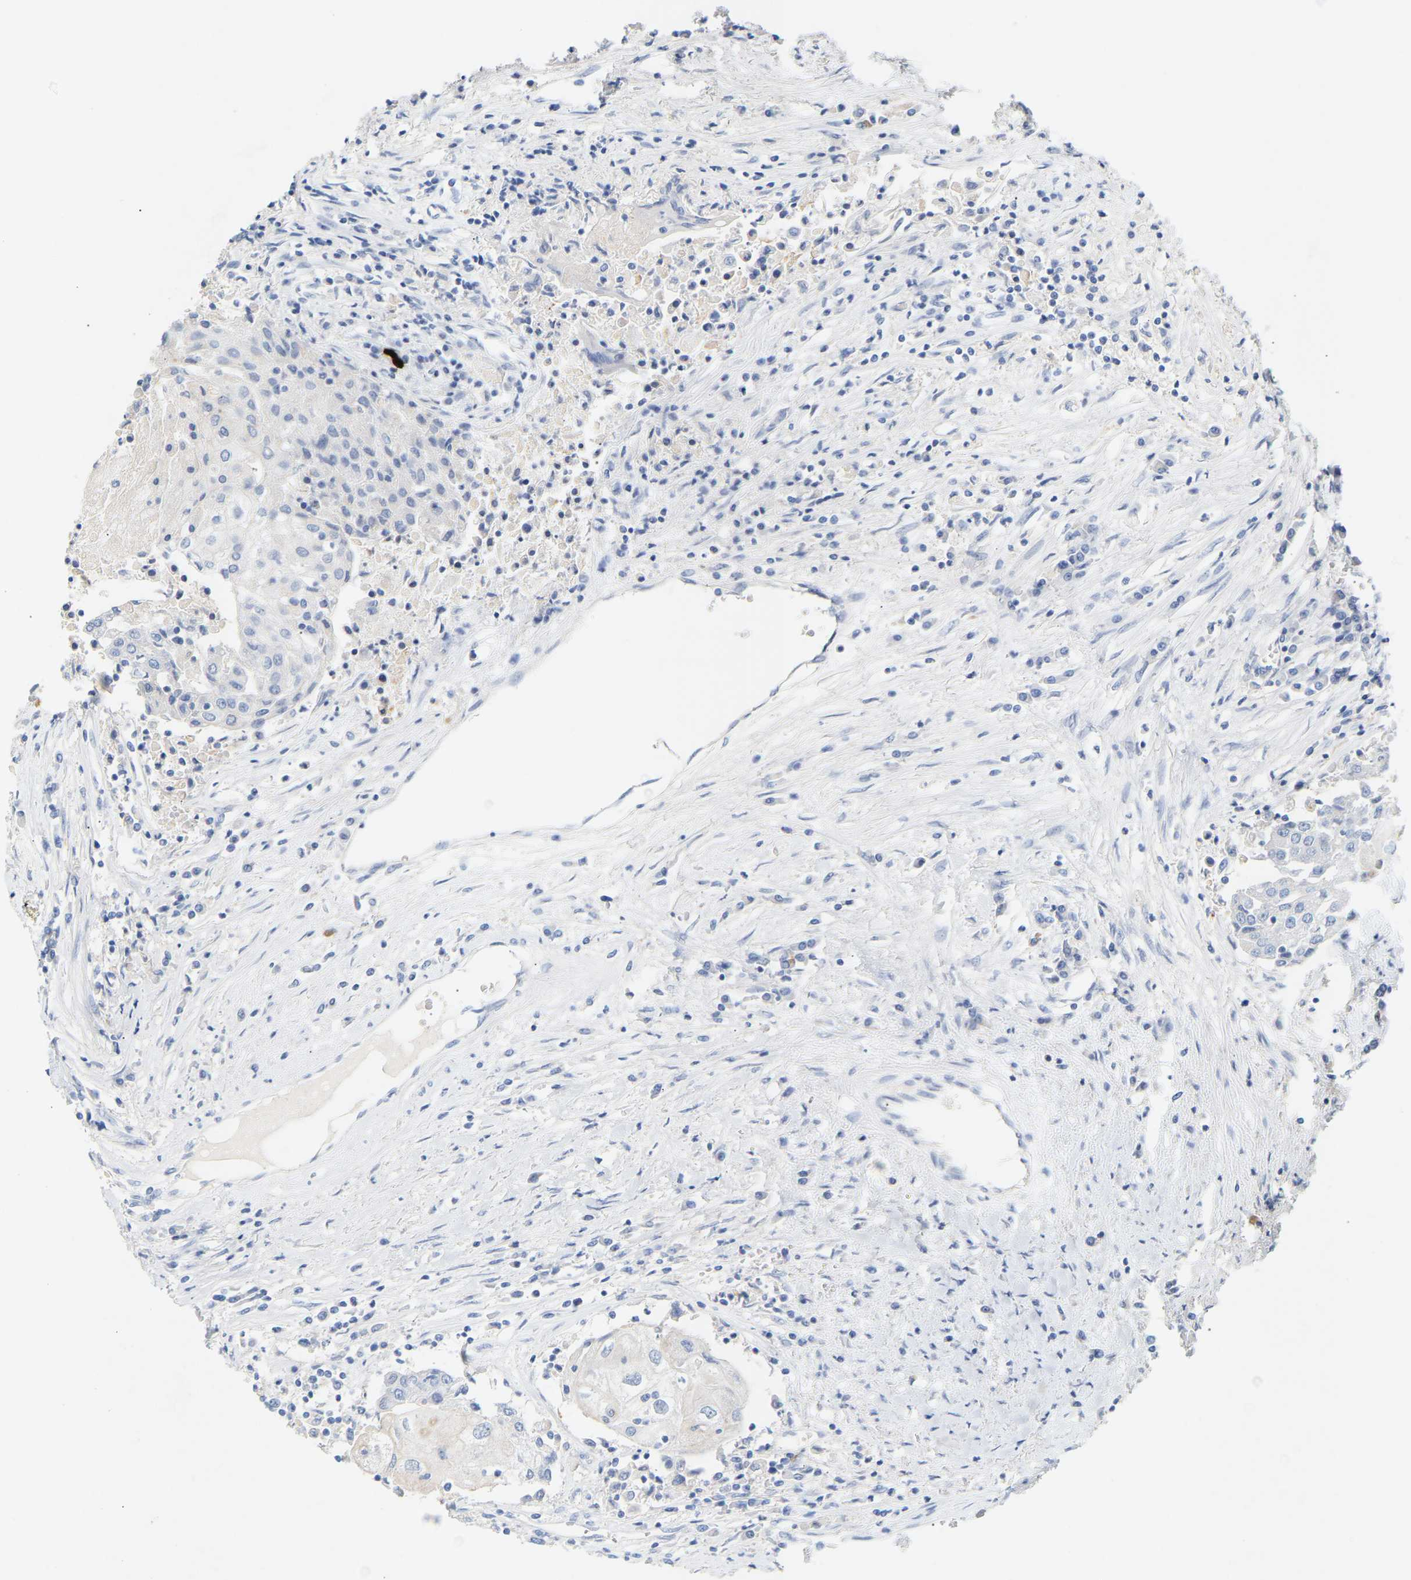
{"staining": {"intensity": "negative", "quantity": "none", "location": "none"}, "tissue": "urothelial cancer", "cell_type": "Tumor cells", "image_type": "cancer", "snomed": [{"axis": "morphology", "description": "Urothelial carcinoma, High grade"}, {"axis": "topography", "description": "Urinary bladder"}], "caption": "High-grade urothelial carcinoma was stained to show a protein in brown. There is no significant positivity in tumor cells. (DAB immunohistochemistry (IHC) visualized using brightfield microscopy, high magnification).", "gene": "PEX1", "patient": {"sex": "female", "age": 85}}